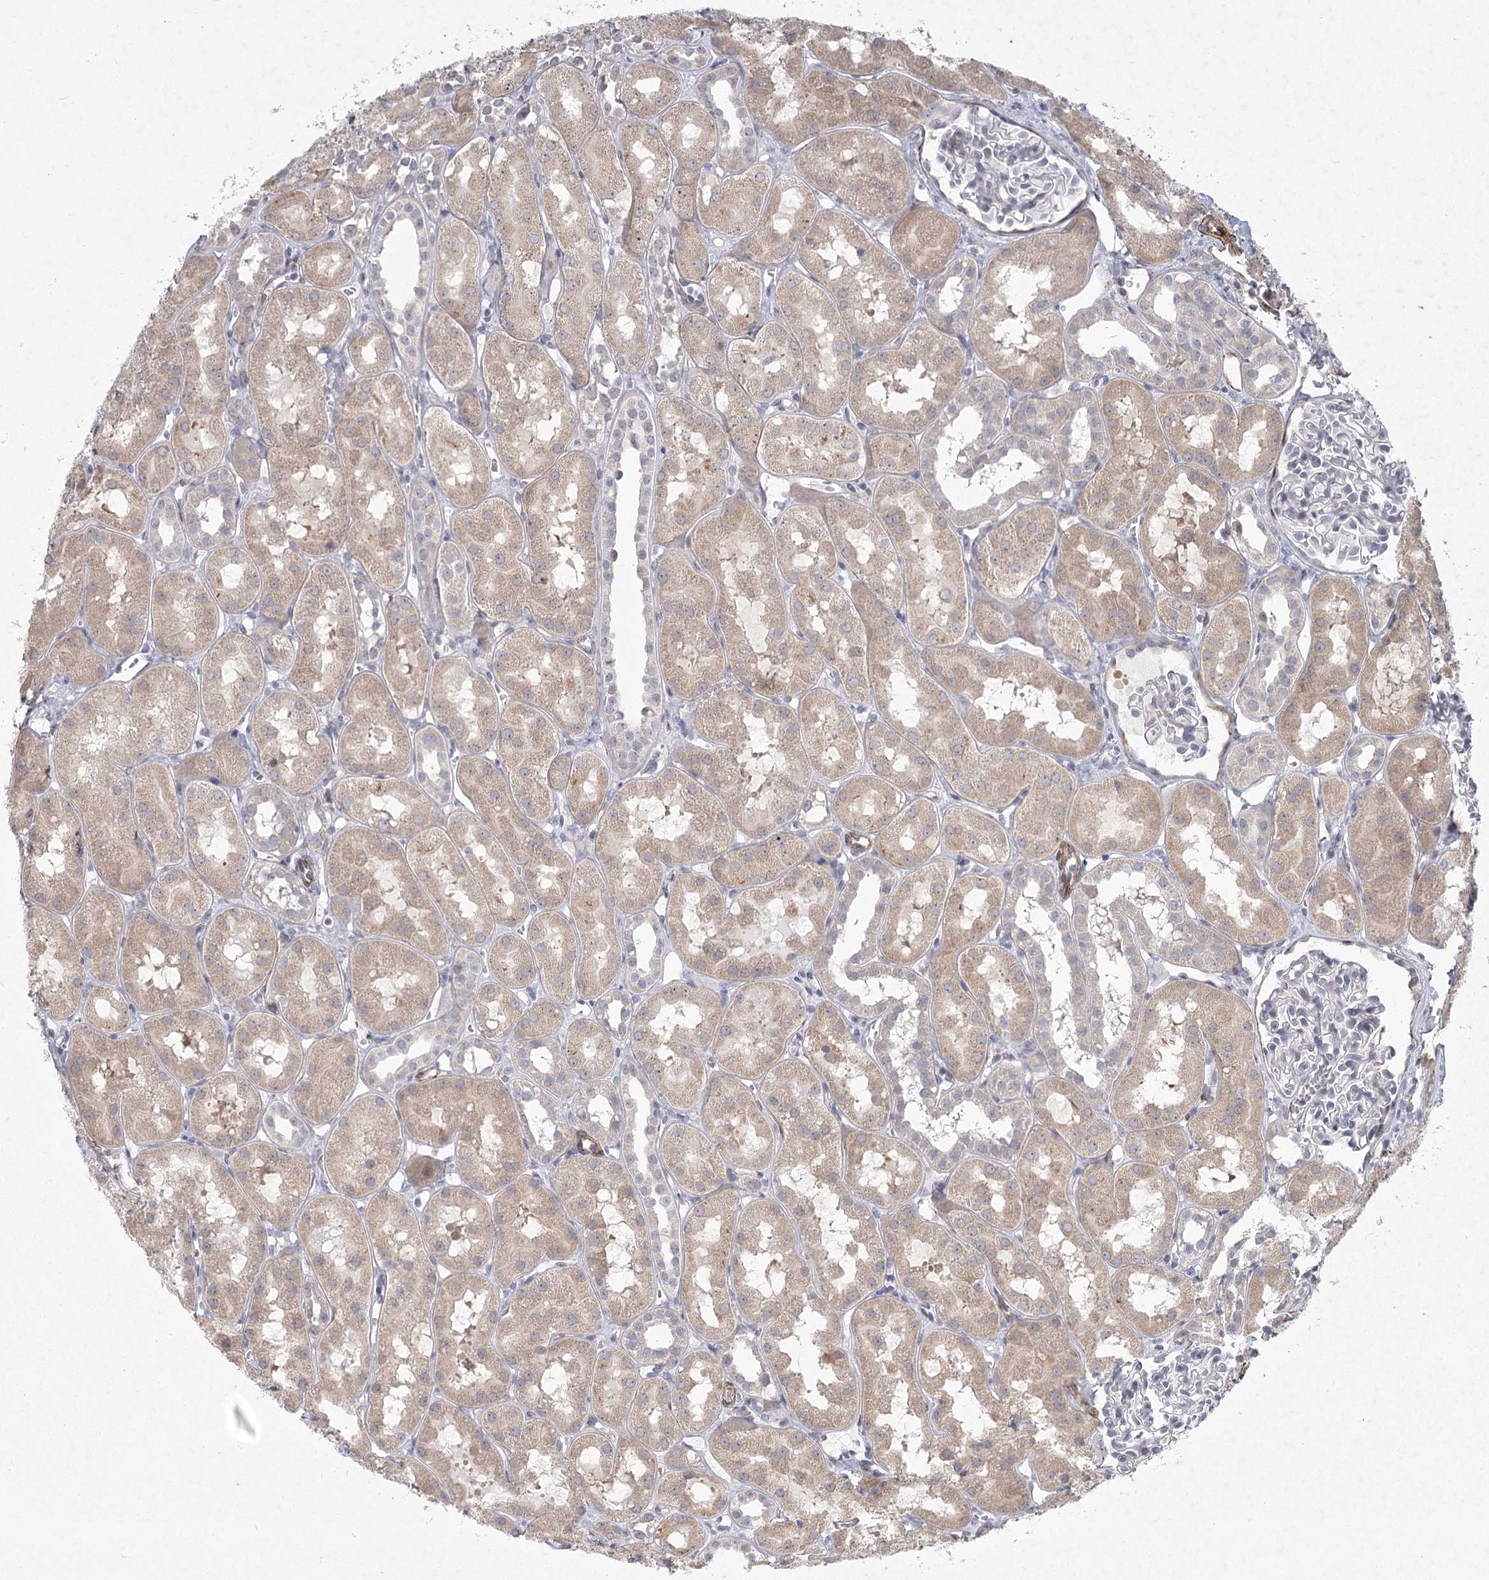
{"staining": {"intensity": "weak", "quantity": "<25%", "location": "cytoplasmic/membranous"}, "tissue": "kidney", "cell_type": "Cells in glomeruli", "image_type": "normal", "snomed": [{"axis": "morphology", "description": "Normal tissue, NOS"}, {"axis": "topography", "description": "Kidney"}, {"axis": "topography", "description": "Urinary bladder"}], "caption": "Cells in glomeruli show no significant protein positivity in benign kidney. The staining was performed using DAB (3,3'-diaminobenzidine) to visualize the protein expression in brown, while the nuclei were stained in blue with hematoxylin (Magnification: 20x).", "gene": "MEPE", "patient": {"sex": "male", "age": 16}}